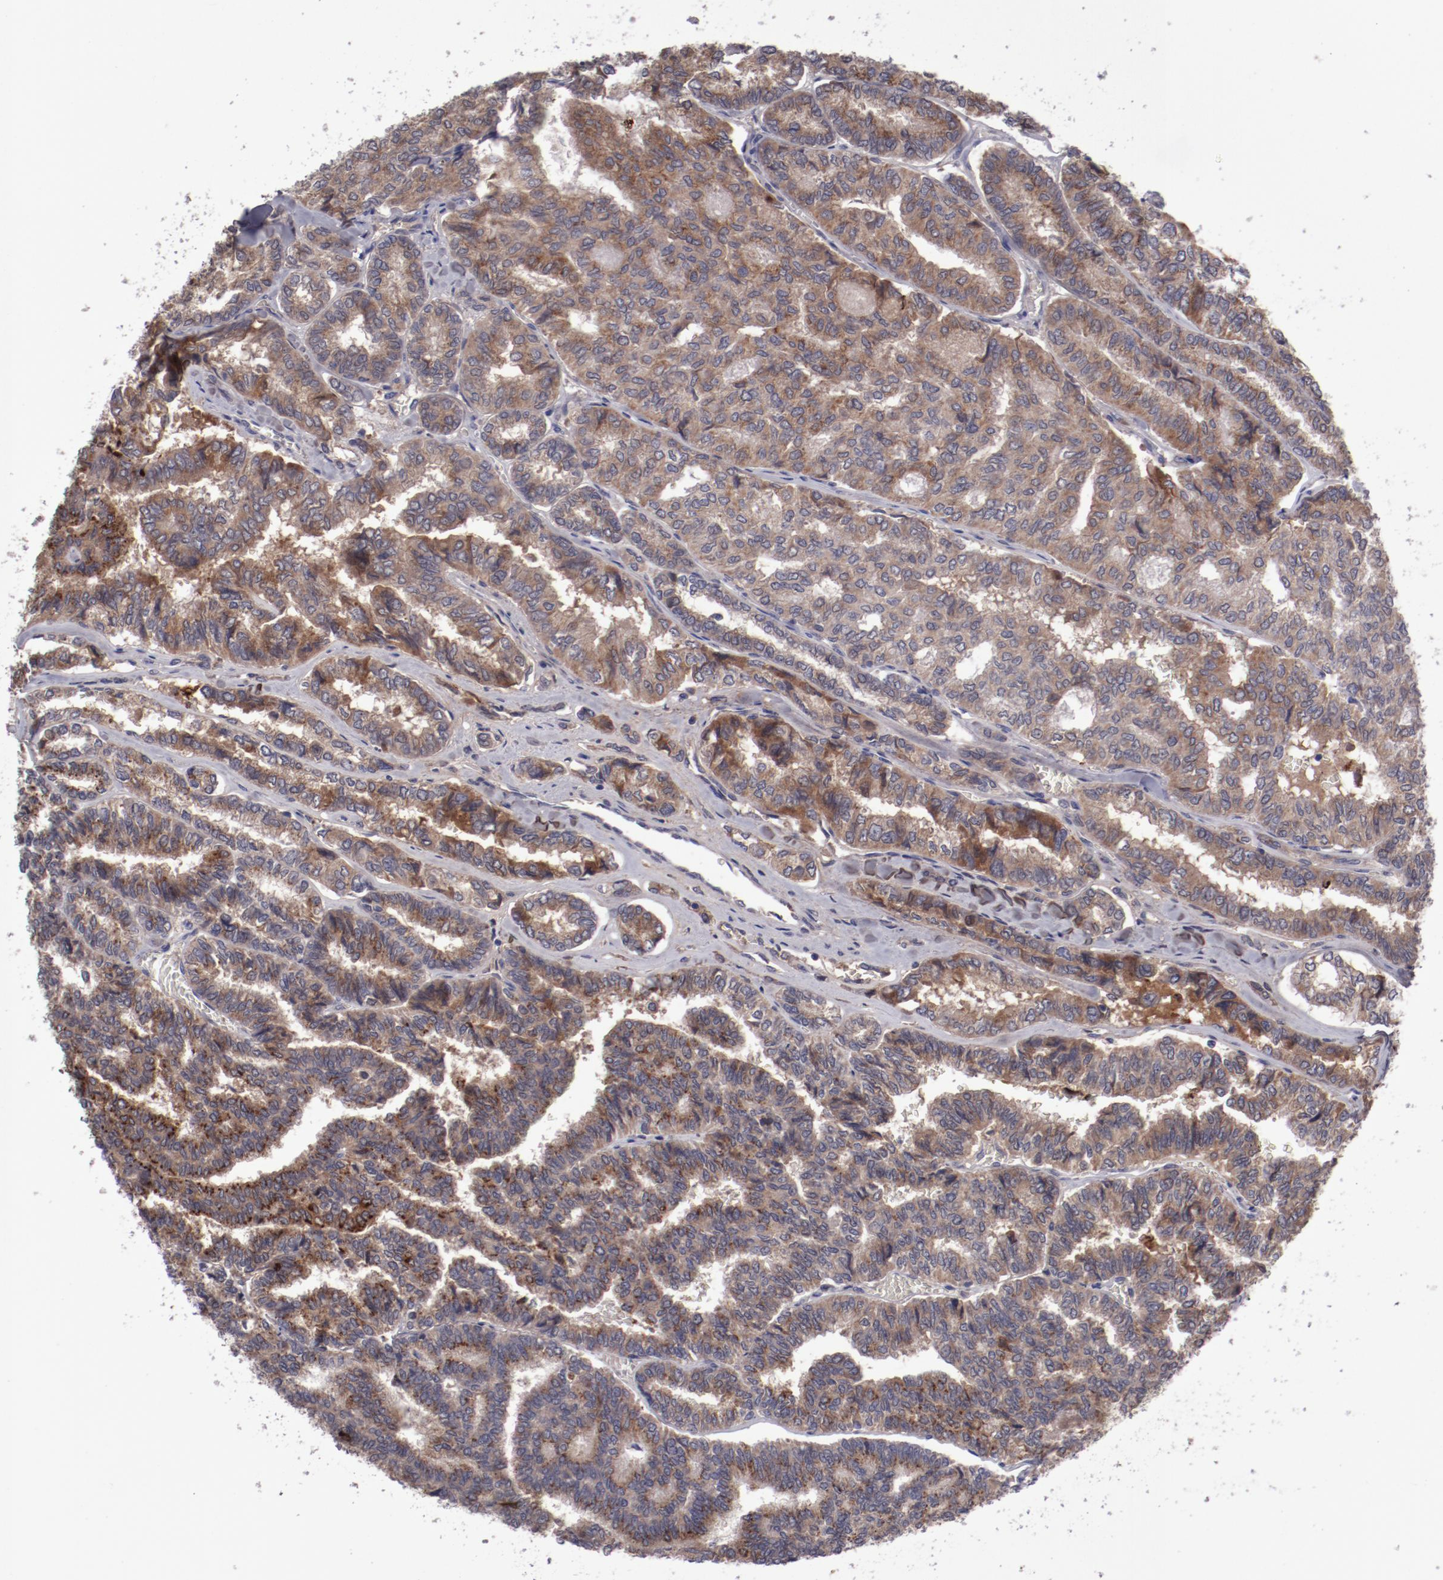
{"staining": {"intensity": "moderate", "quantity": ">75%", "location": "cytoplasmic/membranous"}, "tissue": "thyroid cancer", "cell_type": "Tumor cells", "image_type": "cancer", "snomed": [{"axis": "morphology", "description": "Papillary adenocarcinoma, NOS"}, {"axis": "topography", "description": "Thyroid gland"}], "caption": "Immunohistochemistry (IHC) (DAB (3,3'-diaminobenzidine)) staining of papillary adenocarcinoma (thyroid) exhibits moderate cytoplasmic/membranous protein expression in about >75% of tumor cells.", "gene": "IL12A", "patient": {"sex": "female", "age": 35}}